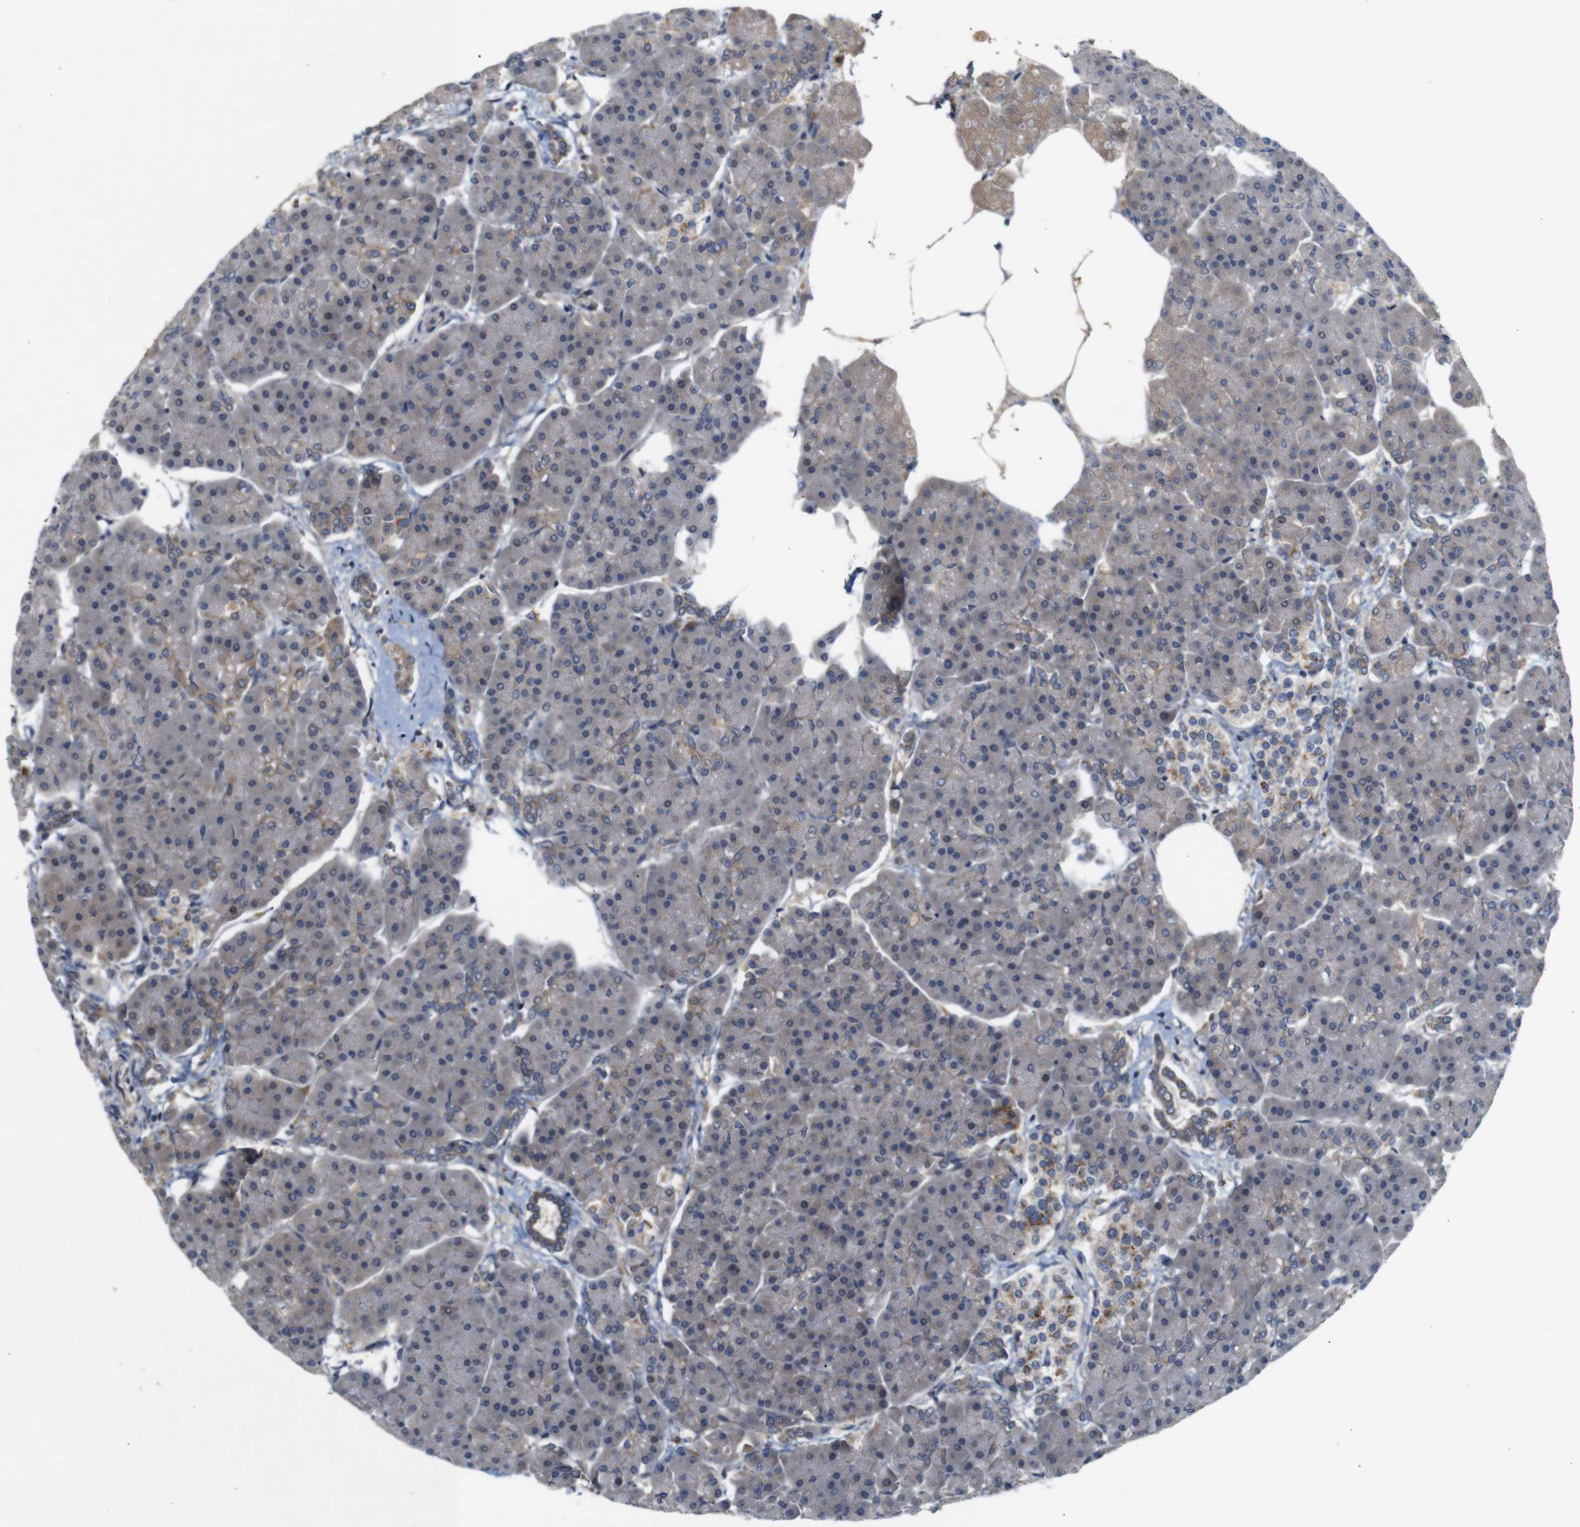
{"staining": {"intensity": "weak", "quantity": "<25%", "location": "cytoplasmic/membranous"}, "tissue": "pancreas", "cell_type": "Exocrine glandular cells", "image_type": "normal", "snomed": [{"axis": "morphology", "description": "Normal tissue, NOS"}, {"axis": "topography", "description": "Pancreas"}], "caption": "This is an immunohistochemistry (IHC) histopathology image of unremarkable pancreas. There is no positivity in exocrine glandular cells.", "gene": "PTPN1", "patient": {"sex": "female", "age": 70}}